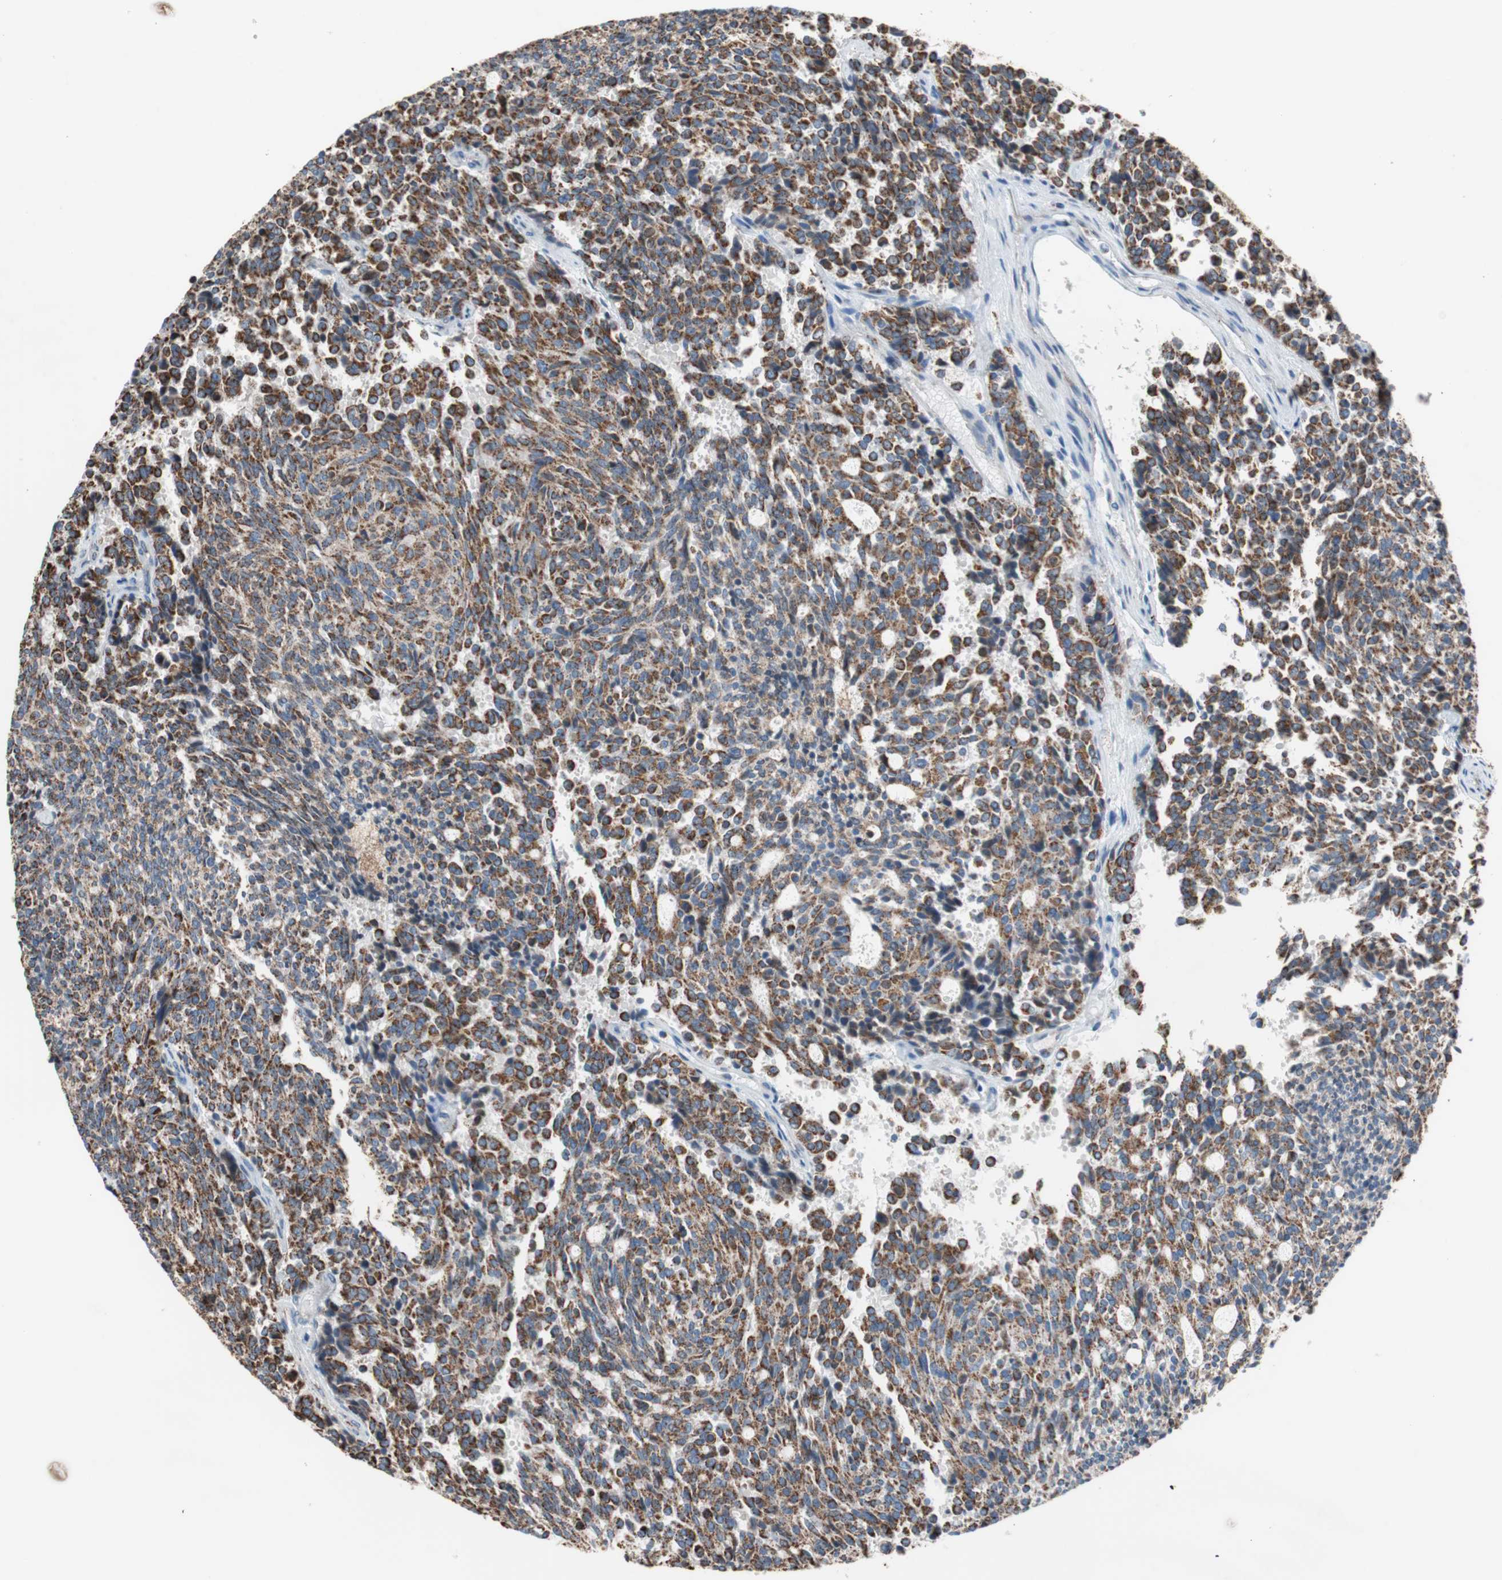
{"staining": {"intensity": "strong", "quantity": ">75%", "location": "cytoplasmic/membranous"}, "tissue": "carcinoid", "cell_type": "Tumor cells", "image_type": "cancer", "snomed": [{"axis": "morphology", "description": "Carcinoid, malignant, NOS"}, {"axis": "topography", "description": "Pancreas"}], "caption": "DAB (3,3'-diaminobenzidine) immunohistochemical staining of carcinoid shows strong cytoplasmic/membranous protein positivity in about >75% of tumor cells.", "gene": "PCSK4", "patient": {"sex": "female", "age": 54}}